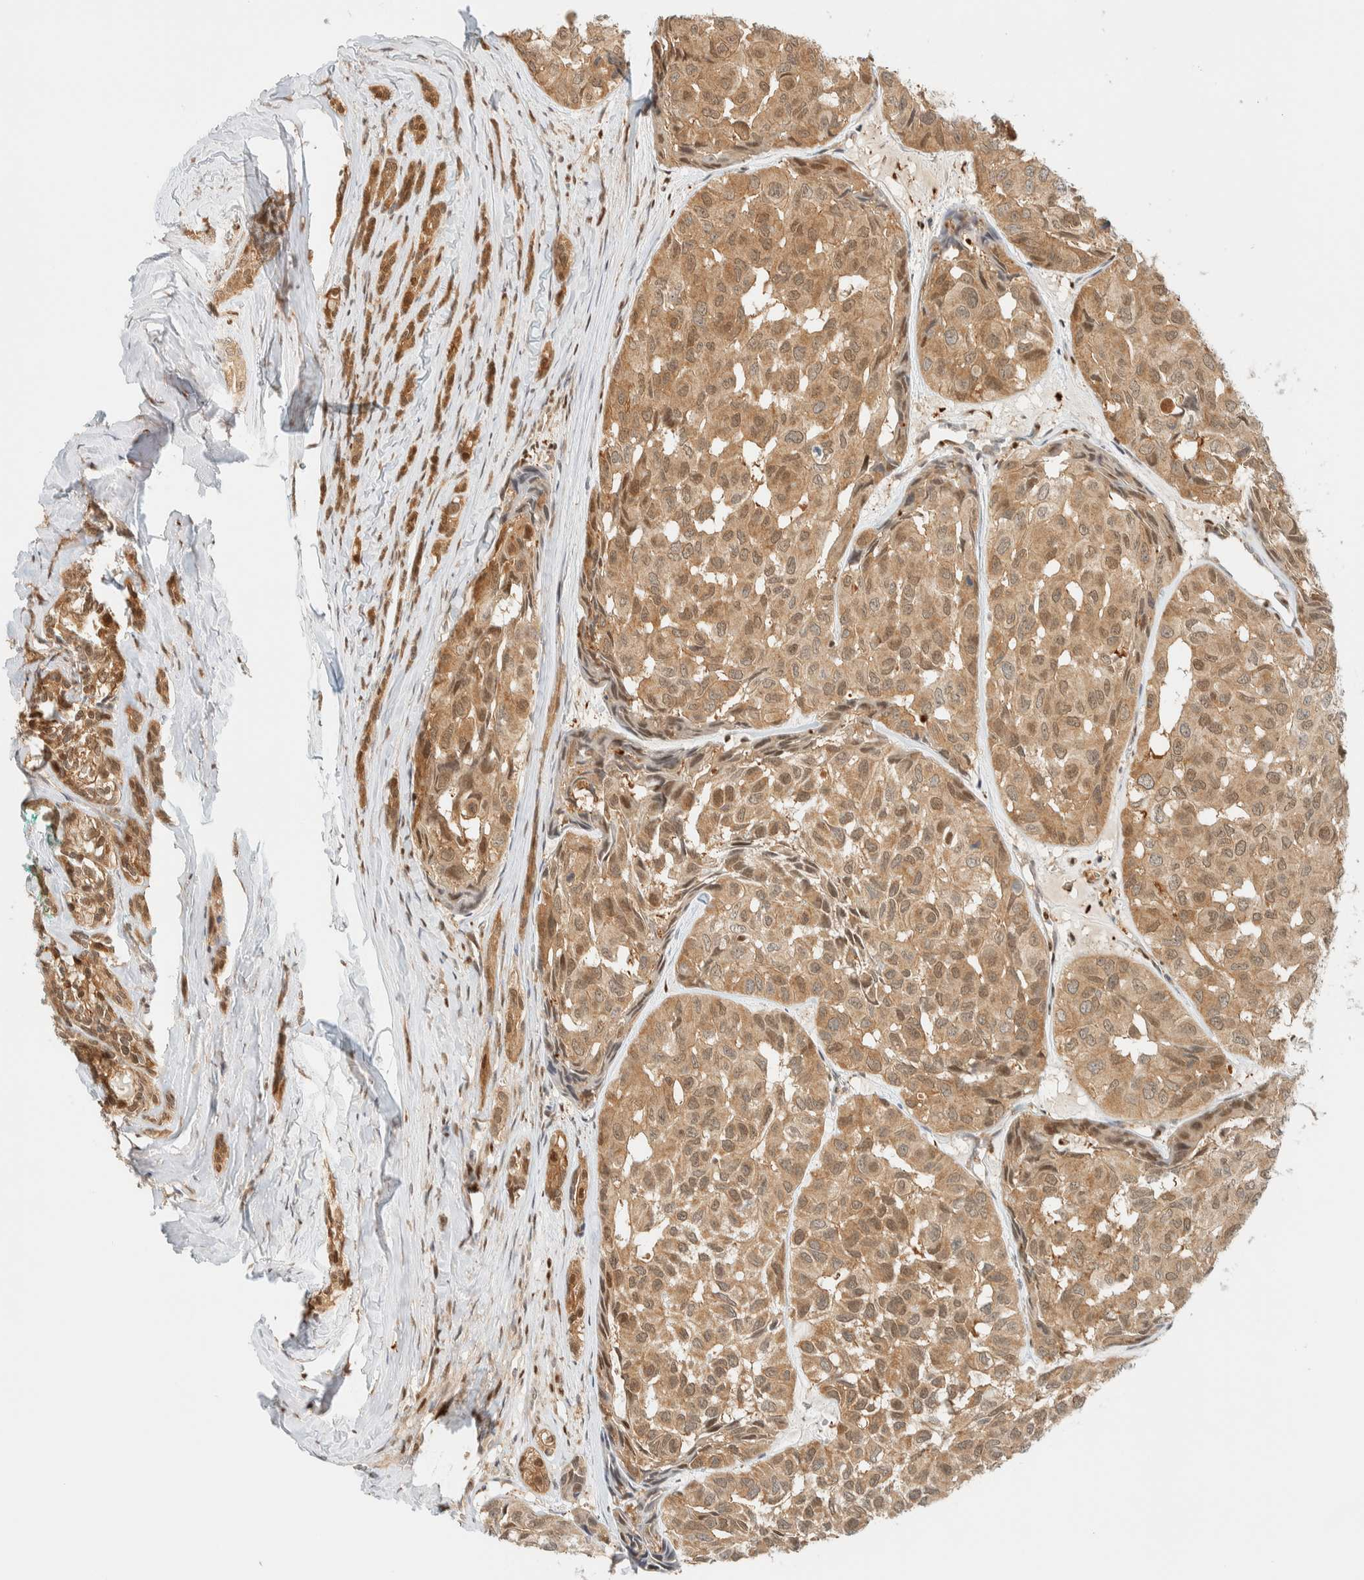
{"staining": {"intensity": "moderate", "quantity": ">75%", "location": "cytoplasmic/membranous,nuclear"}, "tissue": "head and neck cancer", "cell_type": "Tumor cells", "image_type": "cancer", "snomed": [{"axis": "morphology", "description": "Adenocarcinoma, NOS"}, {"axis": "topography", "description": "Salivary gland, NOS"}, {"axis": "topography", "description": "Head-Neck"}], "caption": "Moderate cytoplasmic/membranous and nuclear protein staining is identified in approximately >75% of tumor cells in head and neck adenocarcinoma. (brown staining indicates protein expression, while blue staining denotes nuclei).", "gene": "ZBTB37", "patient": {"sex": "female", "age": 76}}